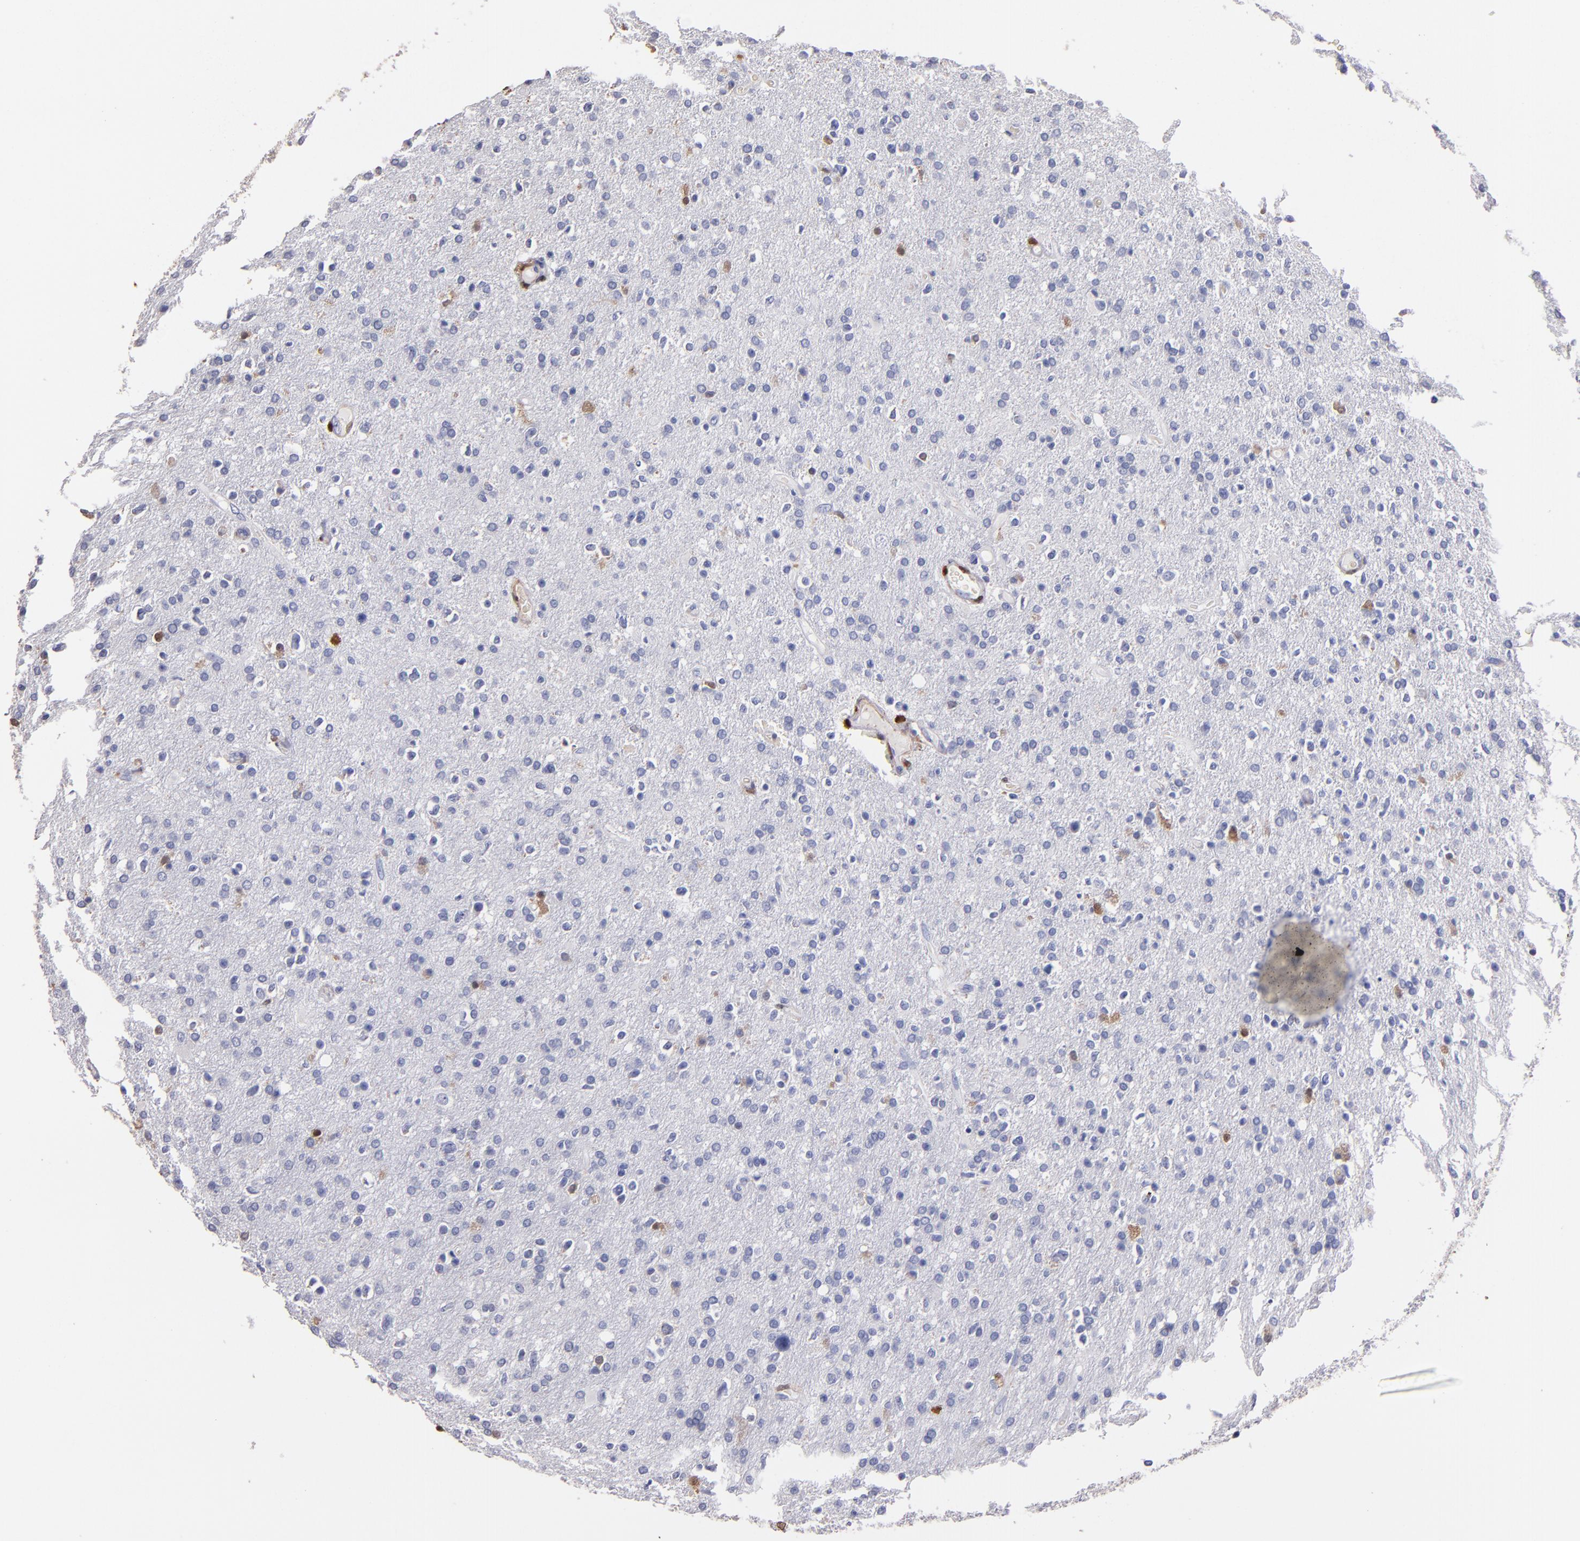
{"staining": {"intensity": "negative", "quantity": "none", "location": "none"}, "tissue": "glioma", "cell_type": "Tumor cells", "image_type": "cancer", "snomed": [{"axis": "morphology", "description": "Glioma, malignant, High grade"}, {"axis": "topography", "description": "Brain"}], "caption": "Tumor cells are negative for protein expression in human high-grade glioma (malignant).", "gene": "S100A4", "patient": {"sex": "male", "age": 33}}